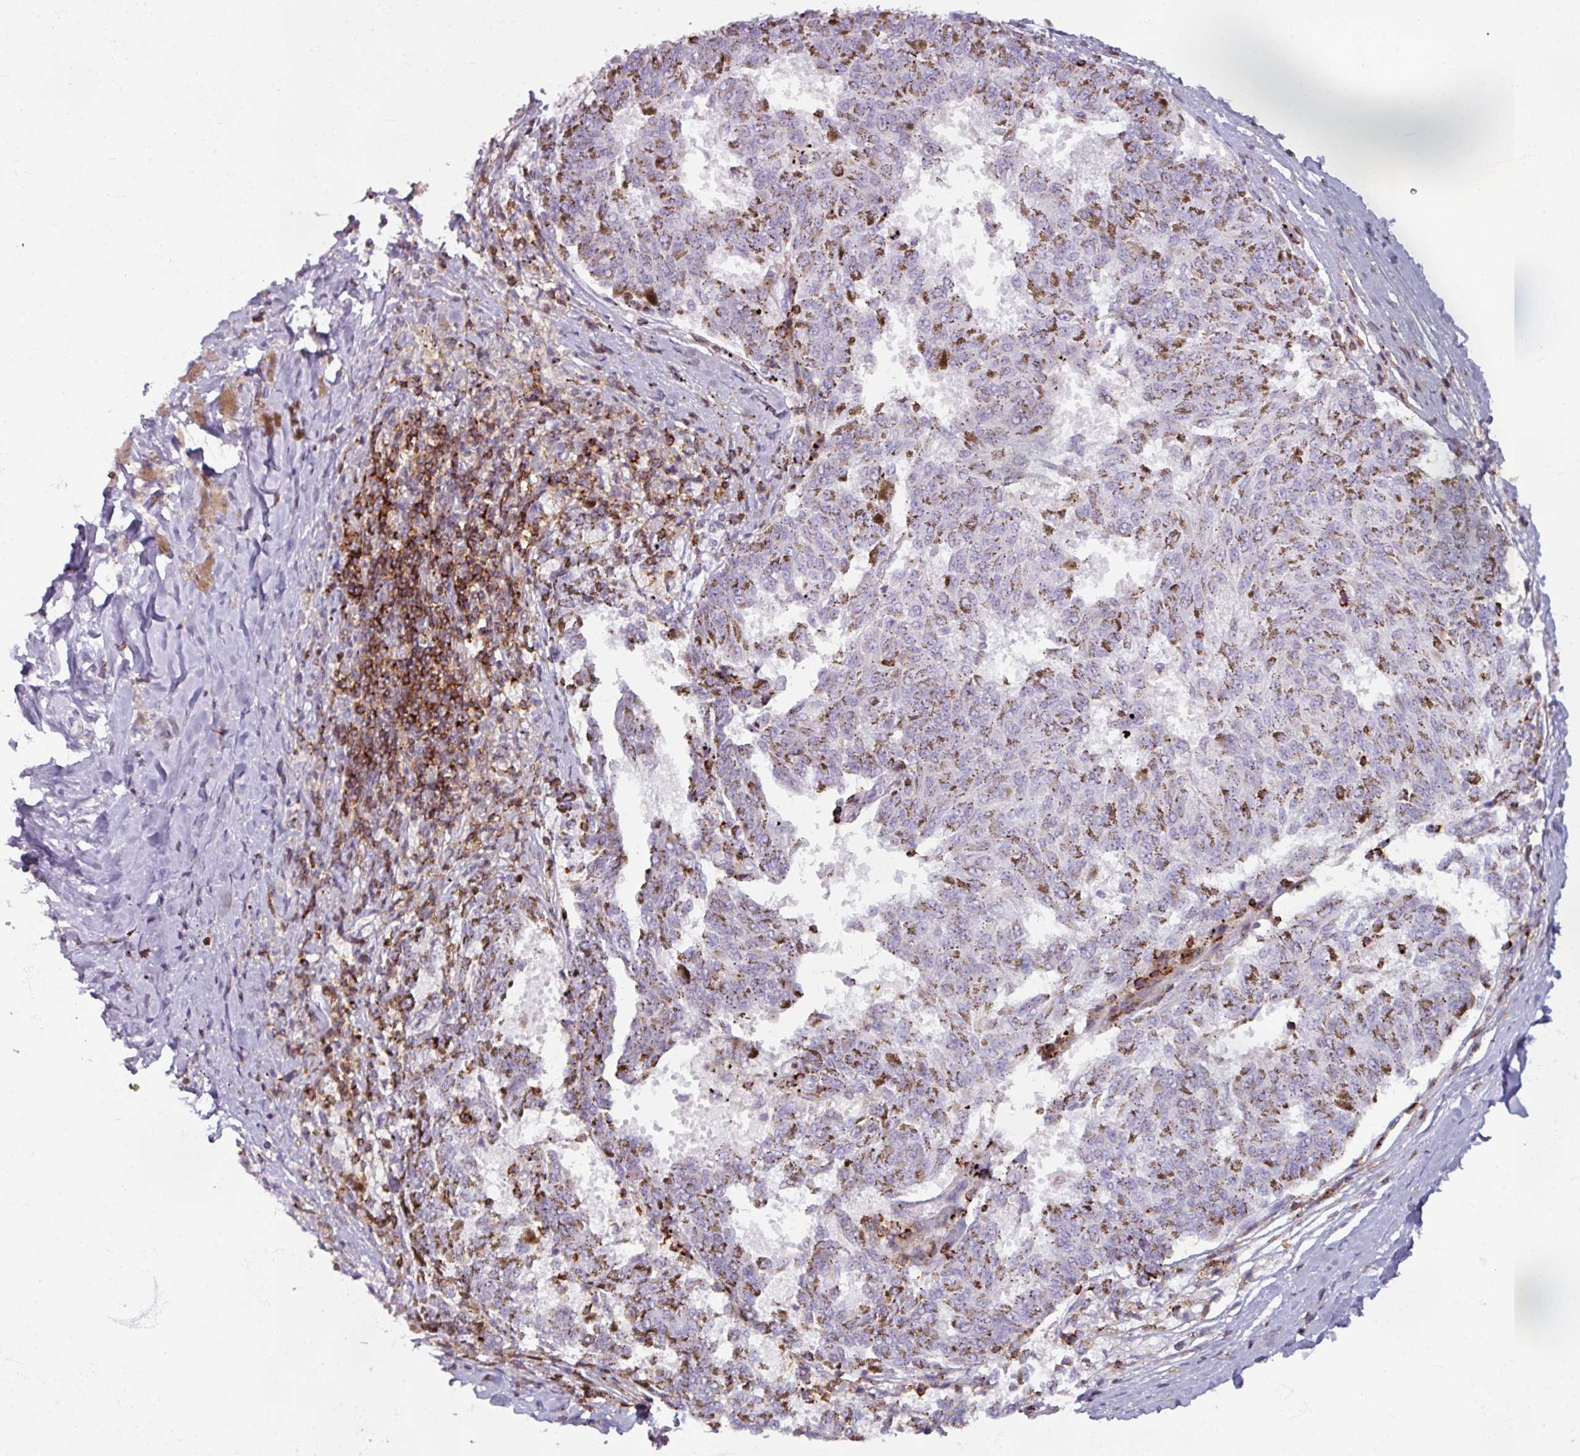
{"staining": {"intensity": "negative", "quantity": "none", "location": "none"}, "tissue": "melanoma", "cell_type": "Tumor cells", "image_type": "cancer", "snomed": [{"axis": "morphology", "description": "Malignant melanoma, NOS"}, {"axis": "topography", "description": "Skin"}], "caption": "Immunohistochemistry micrograph of neoplastic tissue: human melanoma stained with DAB demonstrates no significant protein staining in tumor cells.", "gene": "PTPRC", "patient": {"sex": "female", "age": 72}}